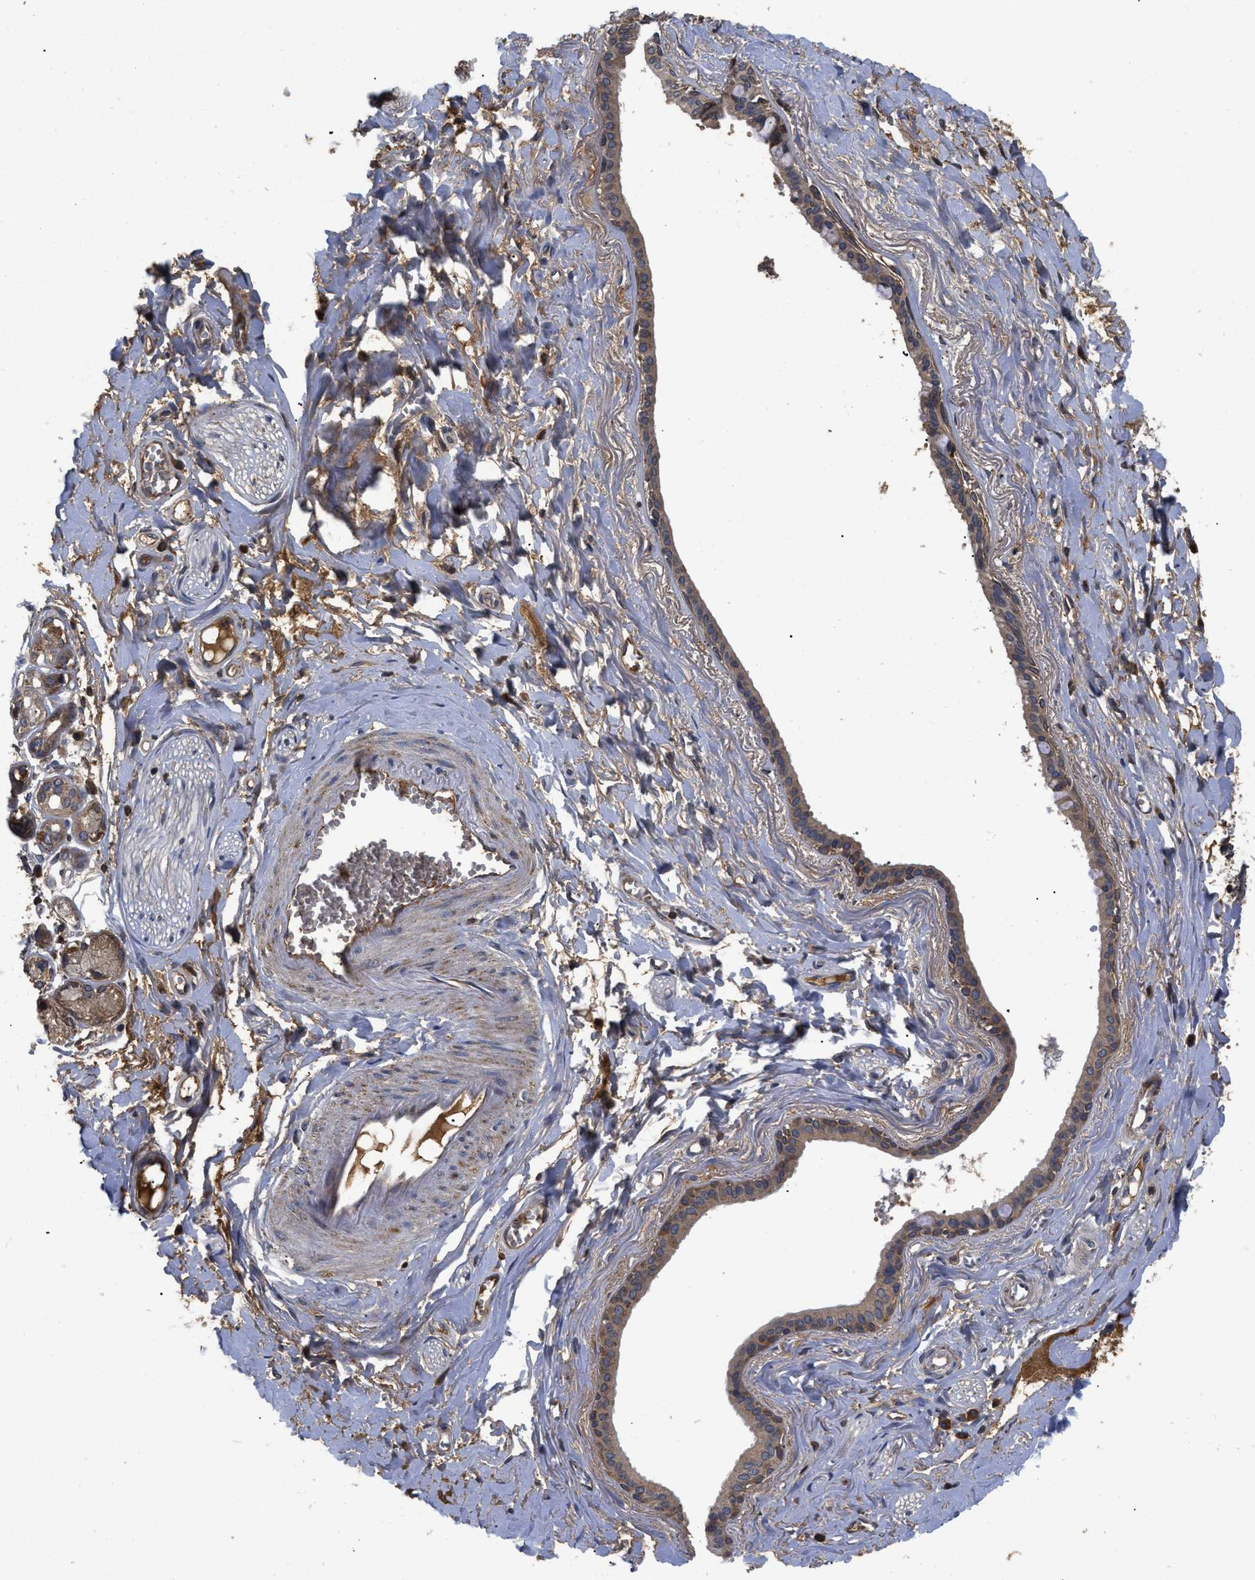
{"staining": {"intensity": "weak", "quantity": "25%-75%", "location": "cytoplasmic/membranous"}, "tissue": "adipose tissue", "cell_type": "Adipocytes", "image_type": "normal", "snomed": [{"axis": "morphology", "description": "Normal tissue, NOS"}, {"axis": "morphology", "description": "Inflammation, NOS"}, {"axis": "topography", "description": "Salivary gland"}, {"axis": "topography", "description": "Peripheral nerve tissue"}], "caption": "A histopathology image showing weak cytoplasmic/membranous expression in about 25%-75% of adipocytes in benign adipose tissue, as visualized by brown immunohistochemical staining.", "gene": "LRRC3", "patient": {"sex": "female", "age": 75}}